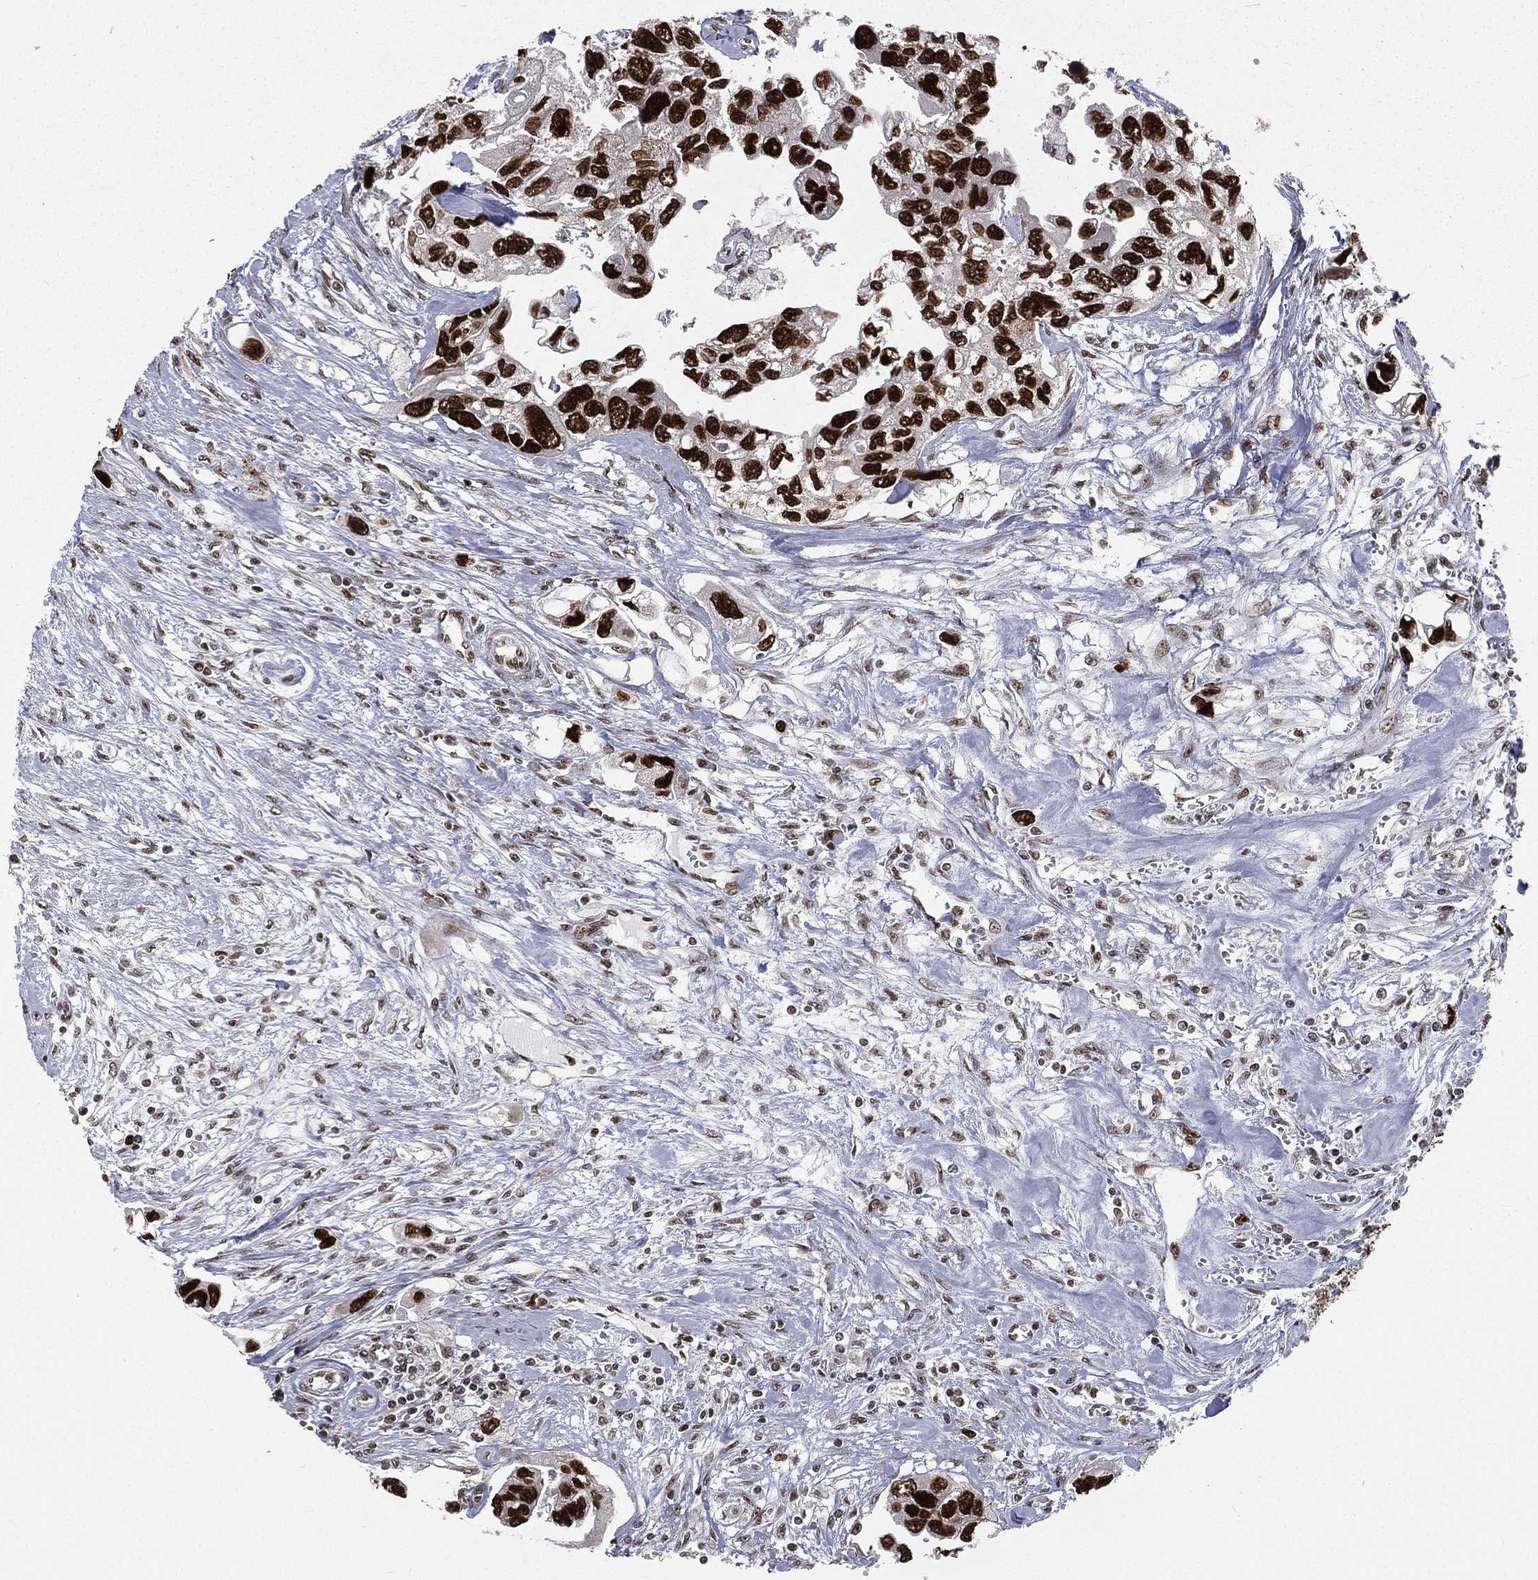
{"staining": {"intensity": "strong", "quantity": ">75%", "location": "nuclear"}, "tissue": "urothelial cancer", "cell_type": "Tumor cells", "image_type": "cancer", "snomed": [{"axis": "morphology", "description": "Urothelial carcinoma, High grade"}, {"axis": "topography", "description": "Urinary bladder"}], "caption": "Human urothelial carcinoma (high-grade) stained with a brown dye exhibits strong nuclear positive staining in approximately >75% of tumor cells.", "gene": "POLB", "patient": {"sex": "male", "age": 59}}